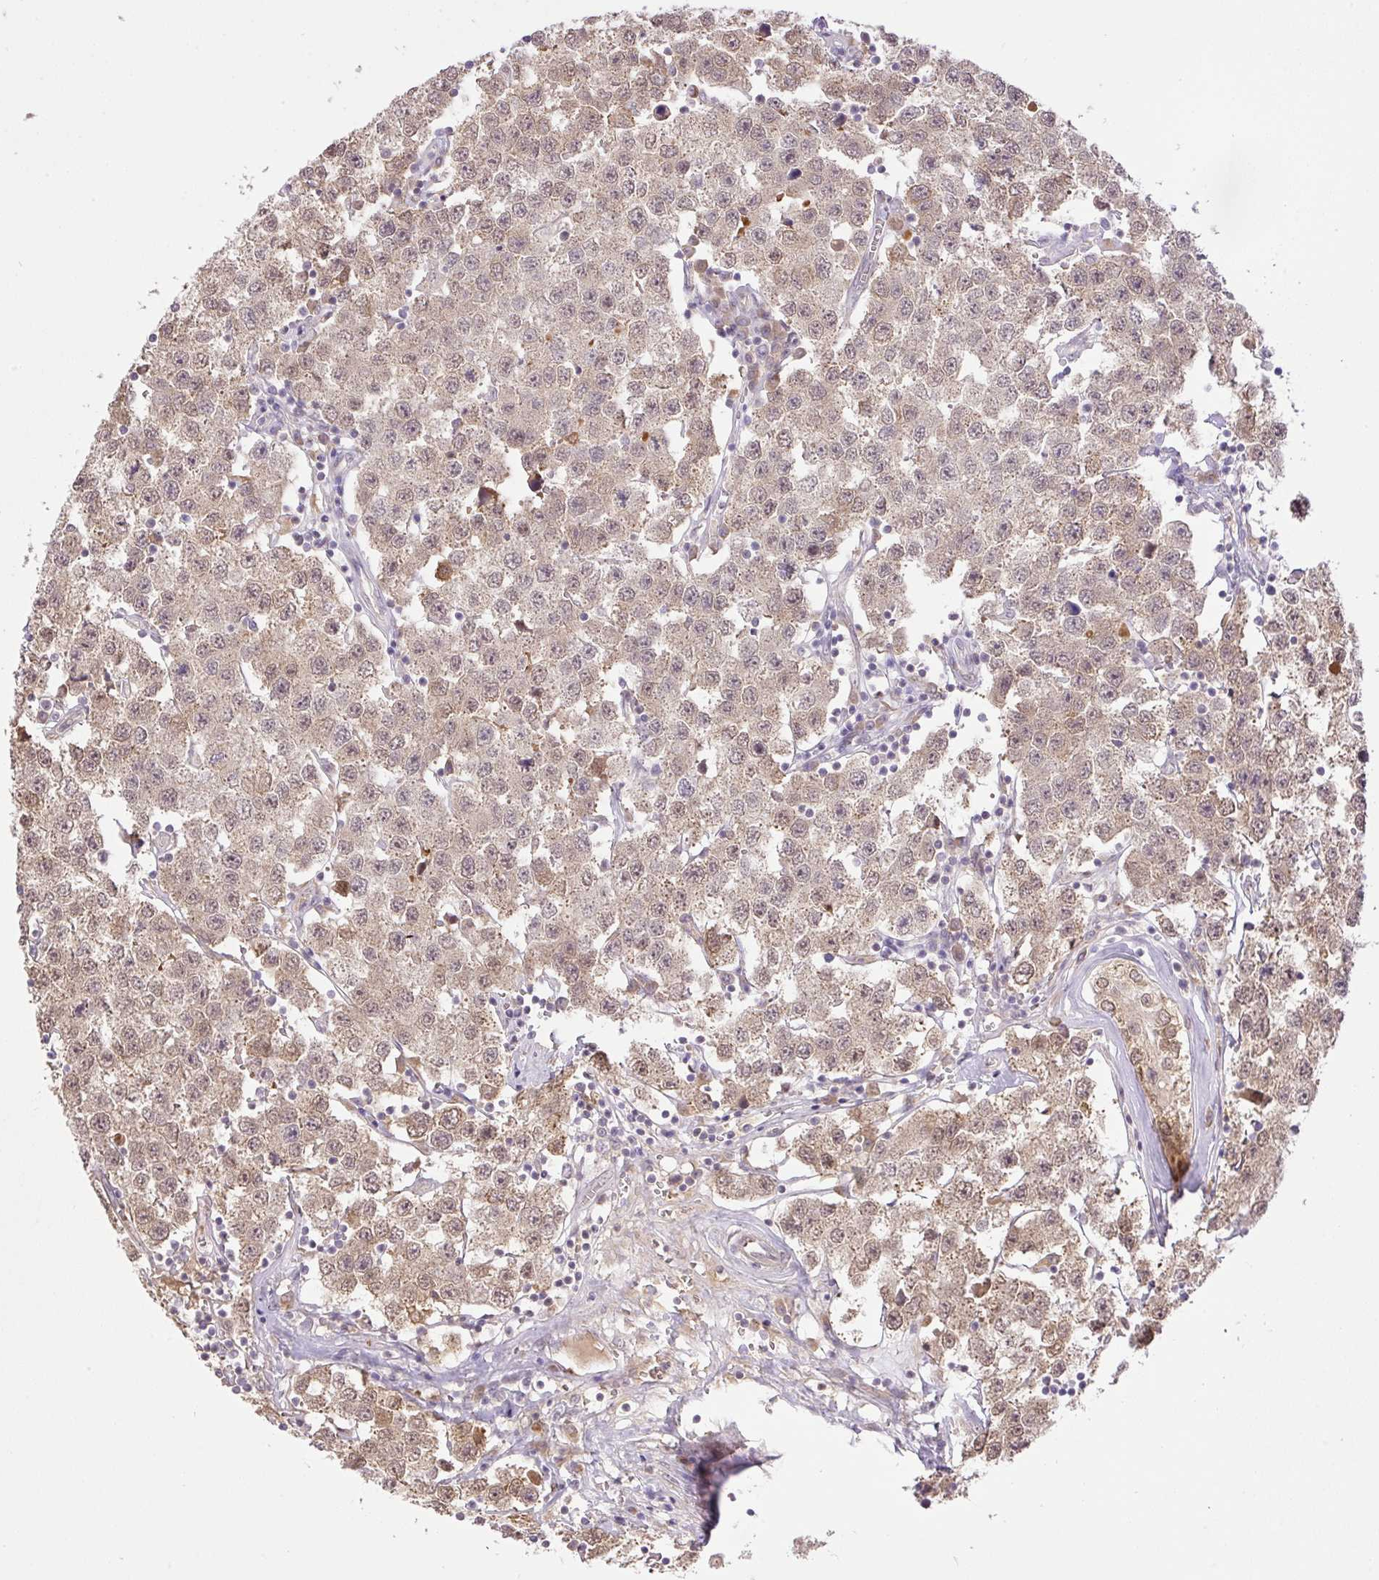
{"staining": {"intensity": "weak", "quantity": ">75%", "location": "cytoplasmic/membranous"}, "tissue": "testis cancer", "cell_type": "Tumor cells", "image_type": "cancer", "snomed": [{"axis": "morphology", "description": "Seminoma, NOS"}, {"axis": "topography", "description": "Testis"}], "caption": "Immunohistochemistry (IHC) of seminoma (testis) exhibits low levels of weak cytoplasmic/membranous positivity in approximately >75% of tumor cells.", "gene": "HABP4", "patient": {"sex": "male", "age": 34}}